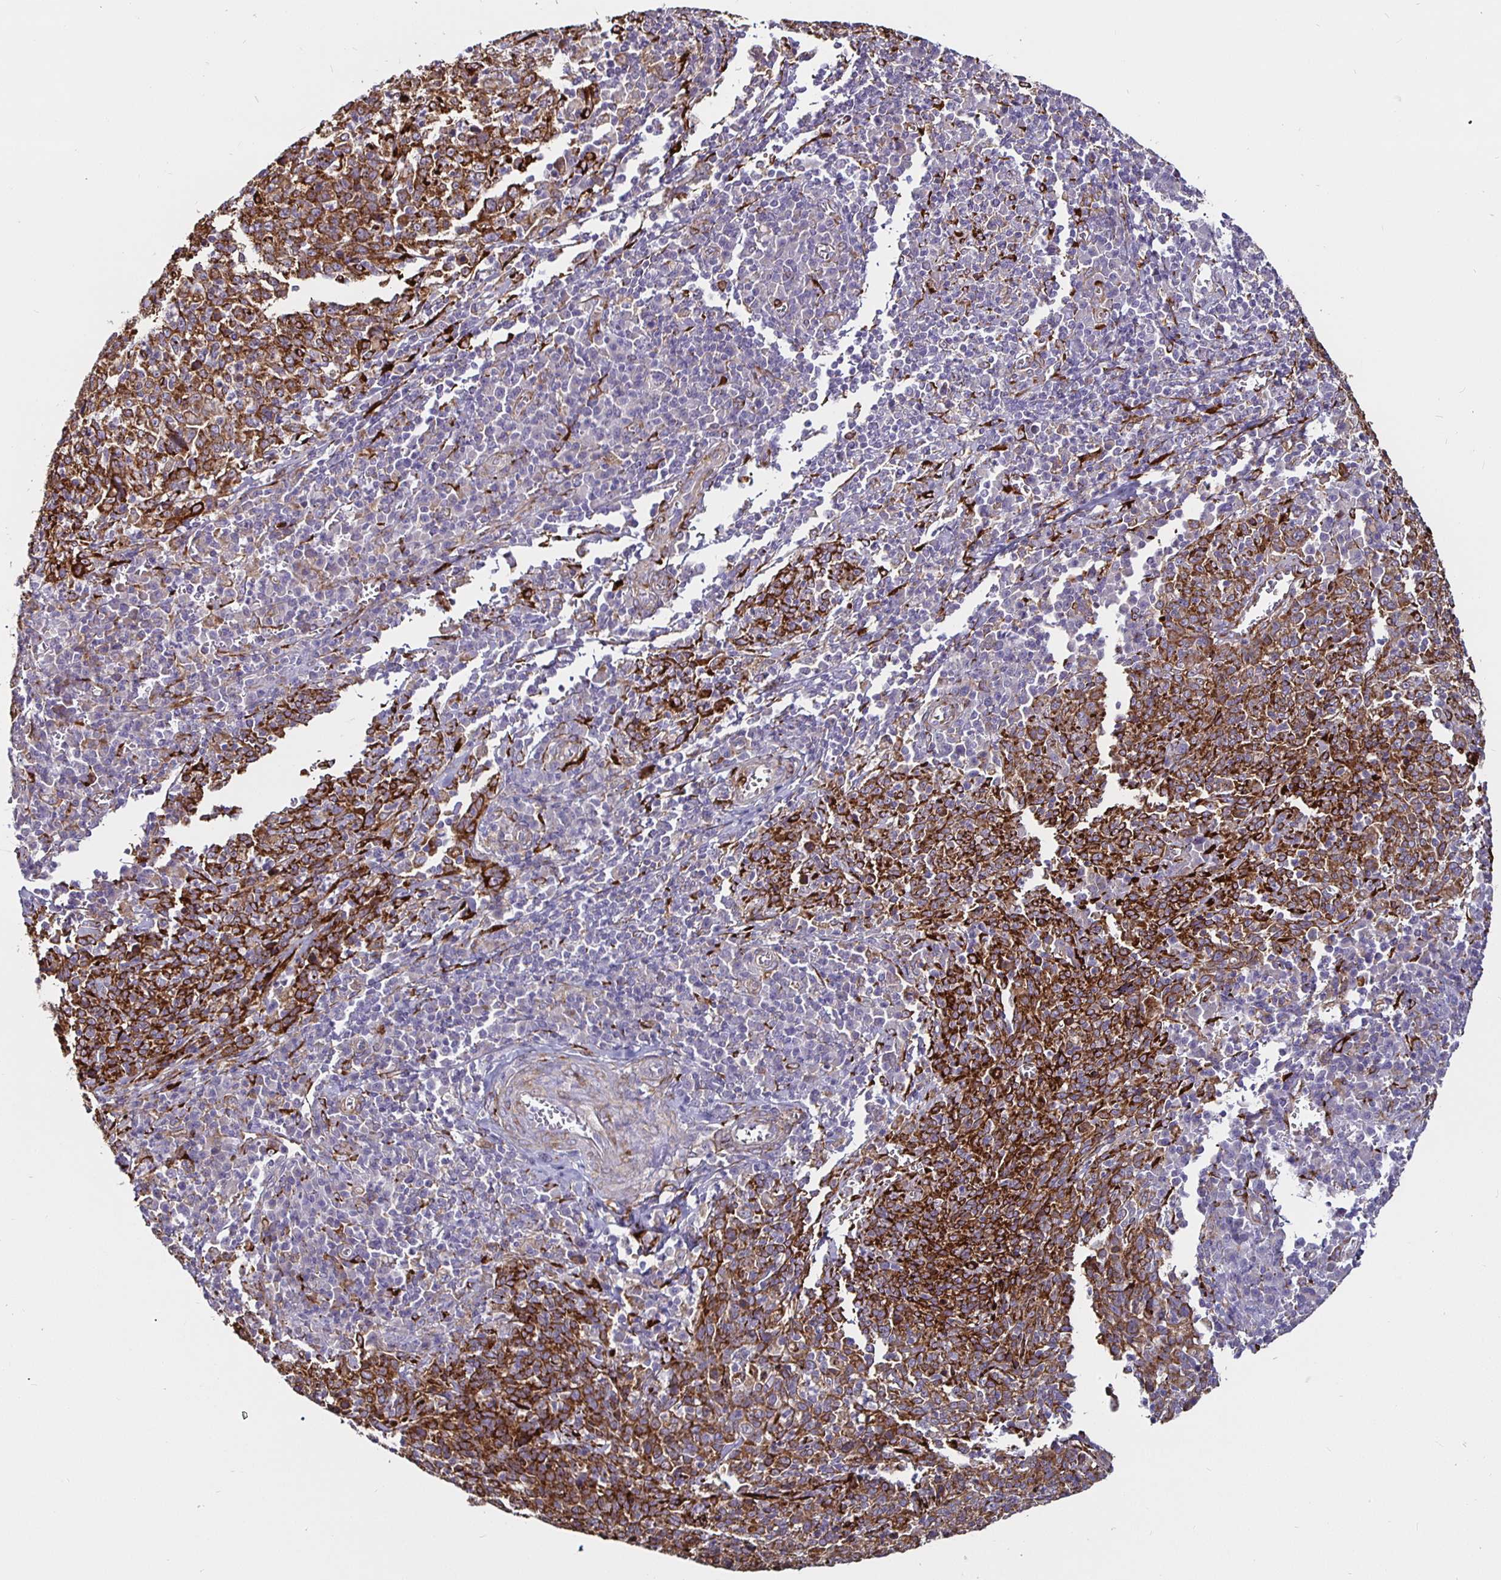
{"staining": {"intensity": "strong", "quantity": ">75%", "location": "cytoplasmic/membranous"}, "tissue": "cervical cancer", "cell_type": "Tumor cells", "image_type": "cancer", "snomed": [{"axis": "morphology", "description": "Squamous cell carcinoma, NOS"}, {"axis": "topography", "description": "Cervix"}], "caption": "Tumor cells reveal high levels of strong cytoplasmic/membranous positivity in about >75% of cells in human cervical cancer (squamous cell carcinoma).", "gene": "P4HA2", "patient": {"sex": "female", "age": 46}}